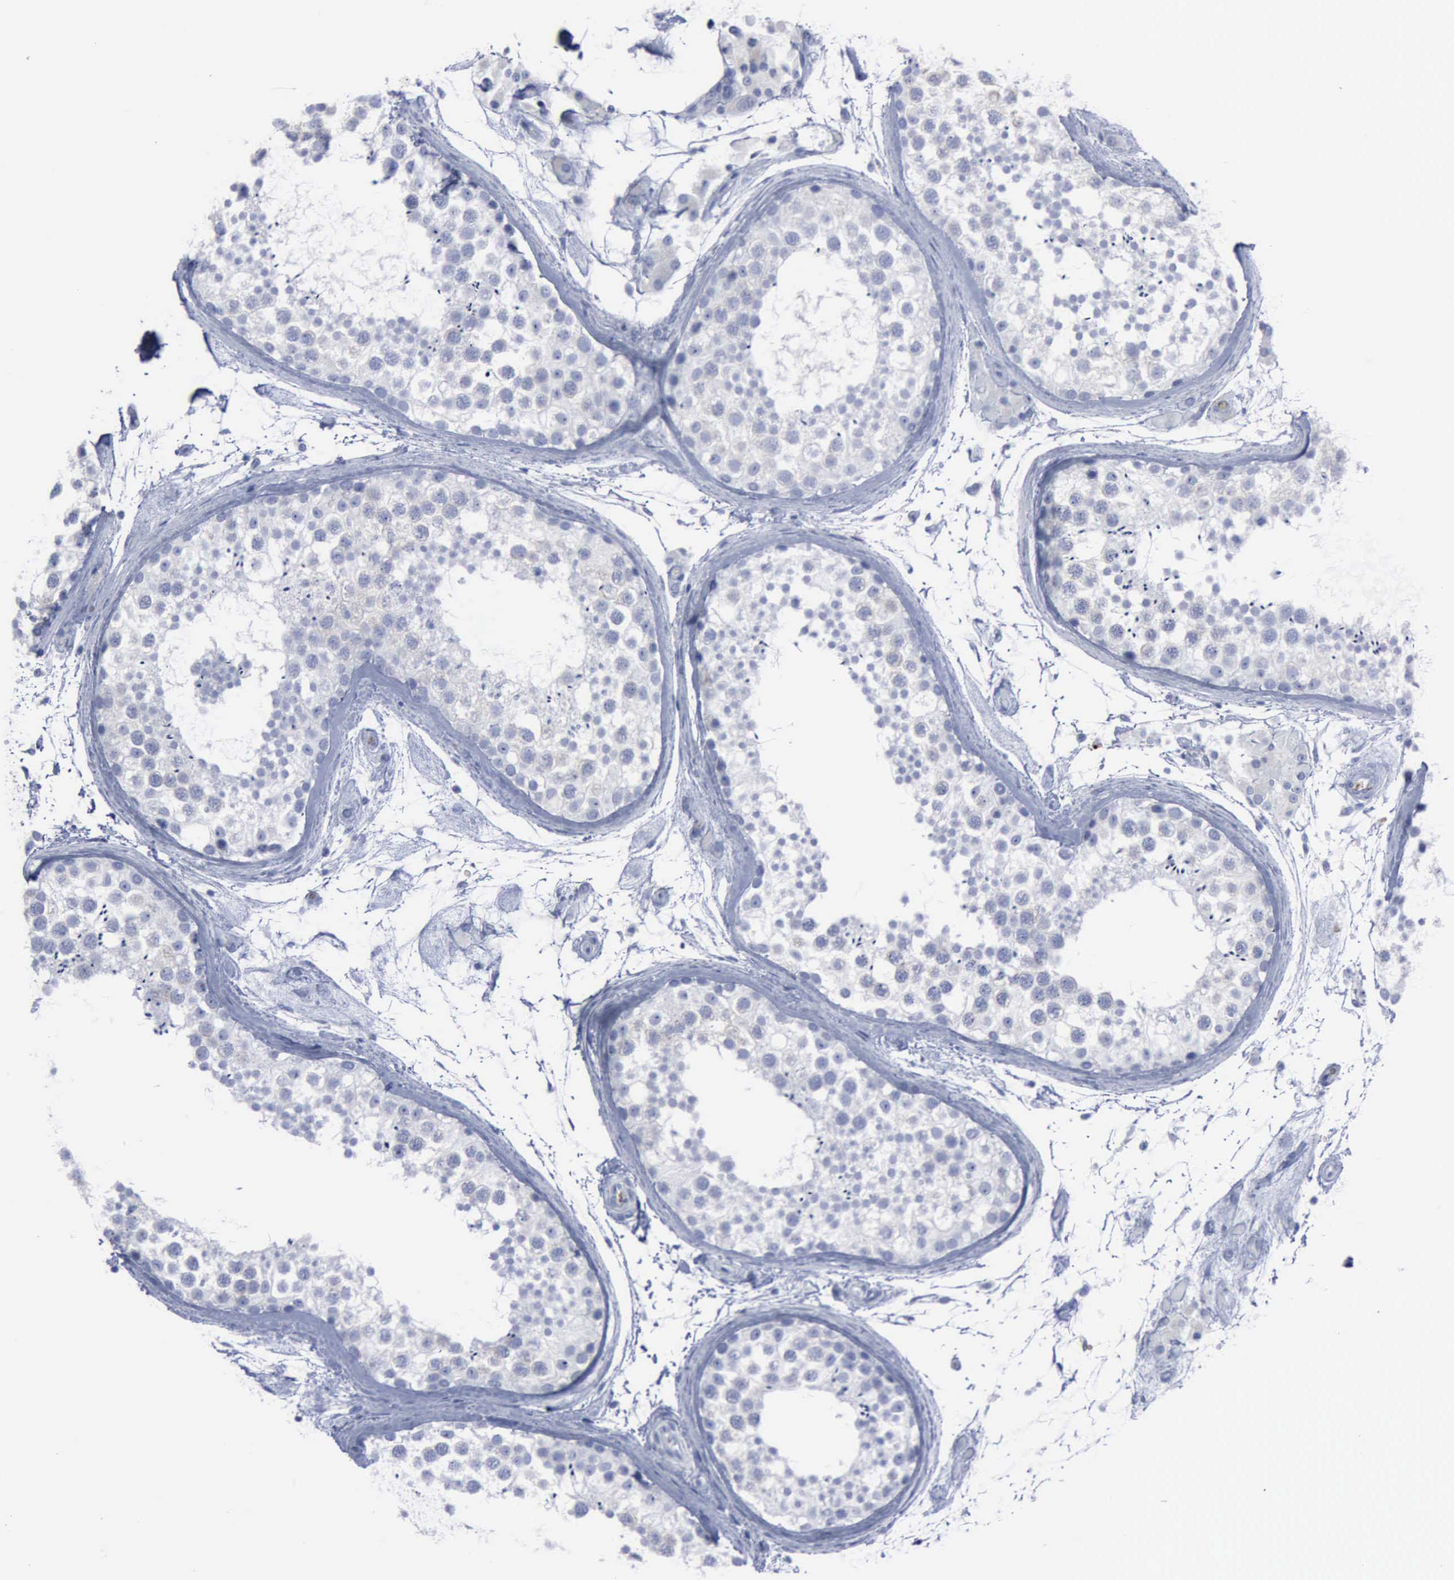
{"staining": {"intensity": "negative", "quantity": "none", "location": "none"}, "tissue": "testis", "cell_type": "Cells in seminiferous ducts", "image_type": "normal", "snomed": [{"axis": "morphology", "description": "Normal tissue, NOS"}, {"axis": "topography", "description": "Testis"}], "caption": "This is a photomicrograph of immunohistochemistry staining of normal testis, which shows no staining in cells in seminiferous ducts.", "gene": "TGFB1", "patient": {"sex": "male", "age": 46}}